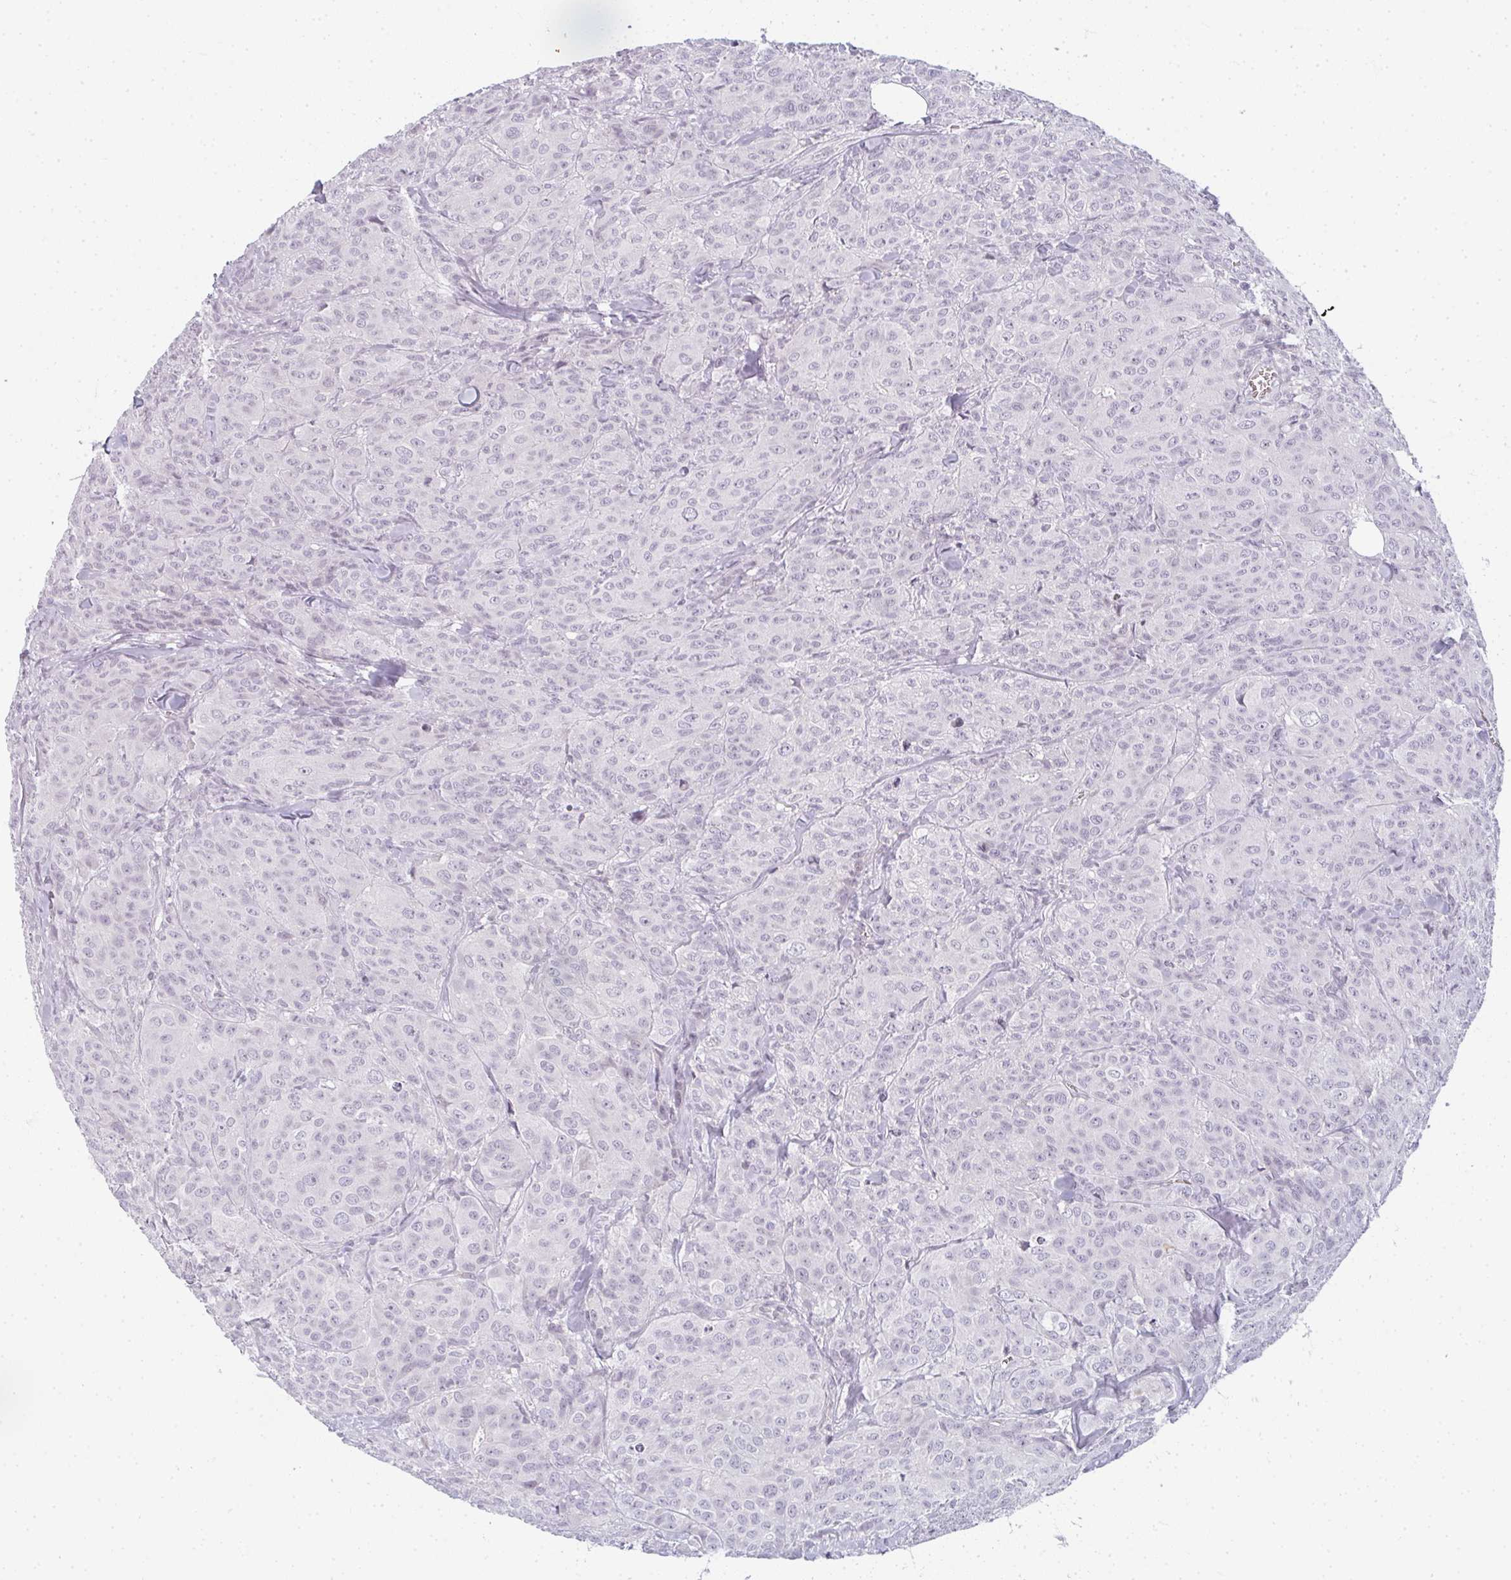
{"staining": {"intensity": "negative", "quantity": "none", "location": "none"}, "tissue": "breast cancer", "cell_type": "Tumor cells", "image_type": "cancer", "snomed": [{"axis": "morphology", "description": "Normal tissue, NOS"}, {"axis": "morphology", "description": "Duct carcinoma"}, {"axis": "topography", "description": "Breast"}], "caption": "This is an immunohistochemistry histopathology image of breast cancer. There is no positivity in tumor cells.", "gene": "RBBP6", "patient": {"sex": "female", "age": 43}}